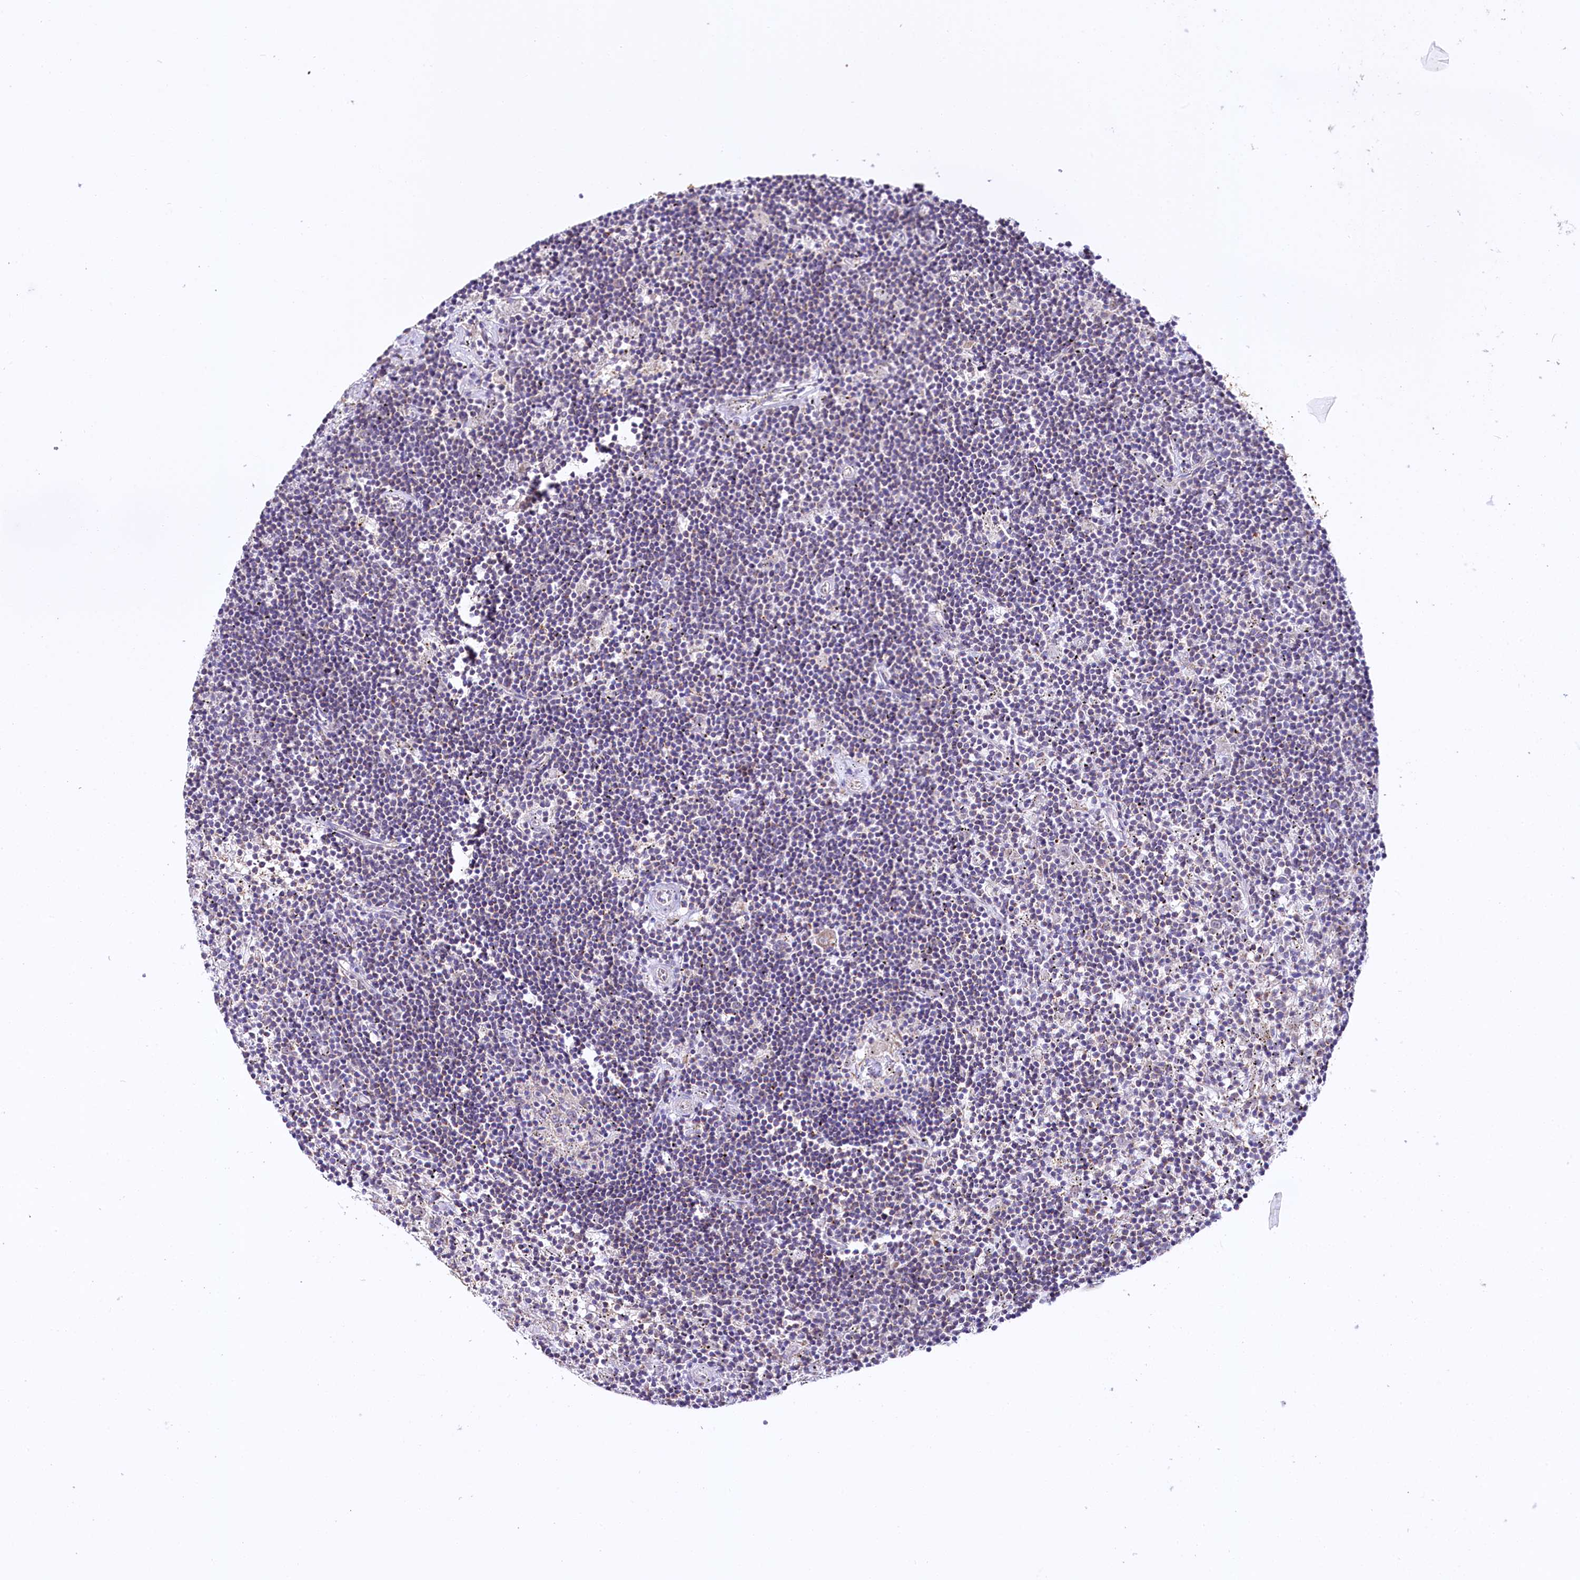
{"staining": {"intensity": "negative", "quantity": "none", "location": "none"}, "tissue": "lymphoma", "cell_type": "Tumor cells", "image_type": "cancer", "snomed": [{"axis": "morphology", "description": "Malignant lymphoma, non-Hodgkin's type, Low grade"}, {"axis": "topography", "description": "Spleen"}], "caption": "Malignant lymphoma, non-Hodgkin's type (low-grade) was stained to show a protein in brown. There is no significant positivity in tumor cells. (DAB immunohistochemistry (IHC) with hematoxylin counter stain).", "gene": "CEP295", "patient": {"sex": "male", "age": 76}}